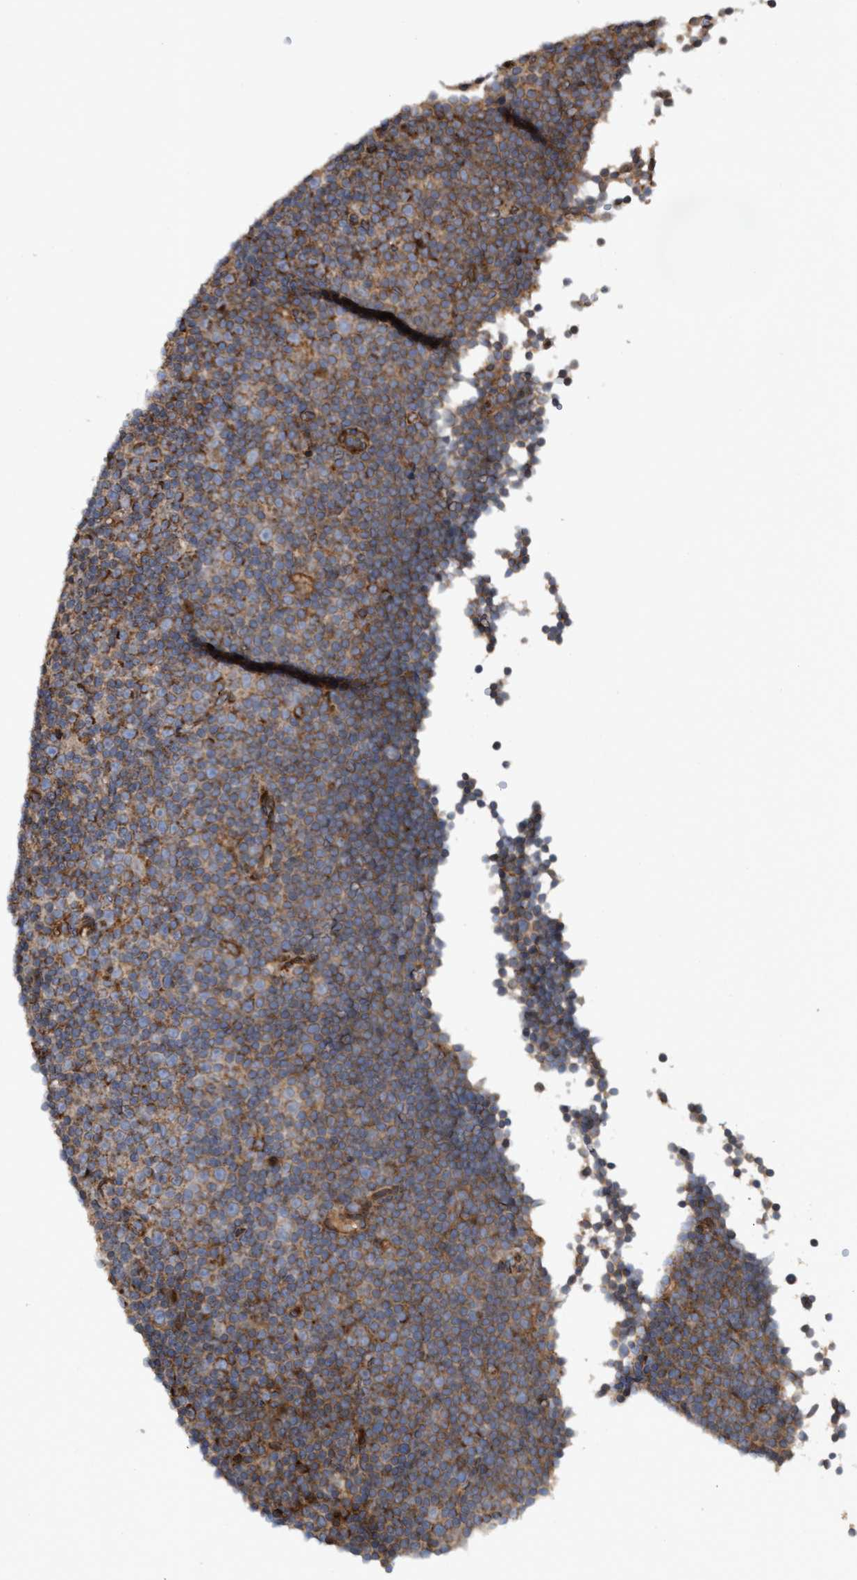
{"staining": {"intensity": "moderate", "quantity": ">75%", "location": "cytoplasmic/membranous"}, "tissue": "lymphoma", "cell_type": "Tumor cells", "image_type": "cancer", "snomed": [{"axis": "morphology", "description": "Malignant lymphoma, non-Hodgkin's type, Low grade"}, {"axis": "topography", "description": "Lymph node"}], "caption": "Lymphoma tissue displays moderate cytoplasmic/membranous expression in about >75% of tumor cells The protein of interest is stained brown, and the nuclei are stained in blue (DAB (3,3'-diaminobenzidine) IHC with brightfield microscopy, high magnification).", "gene": "SLC16A3", "patient": {"sex": "female", "age": 67}}